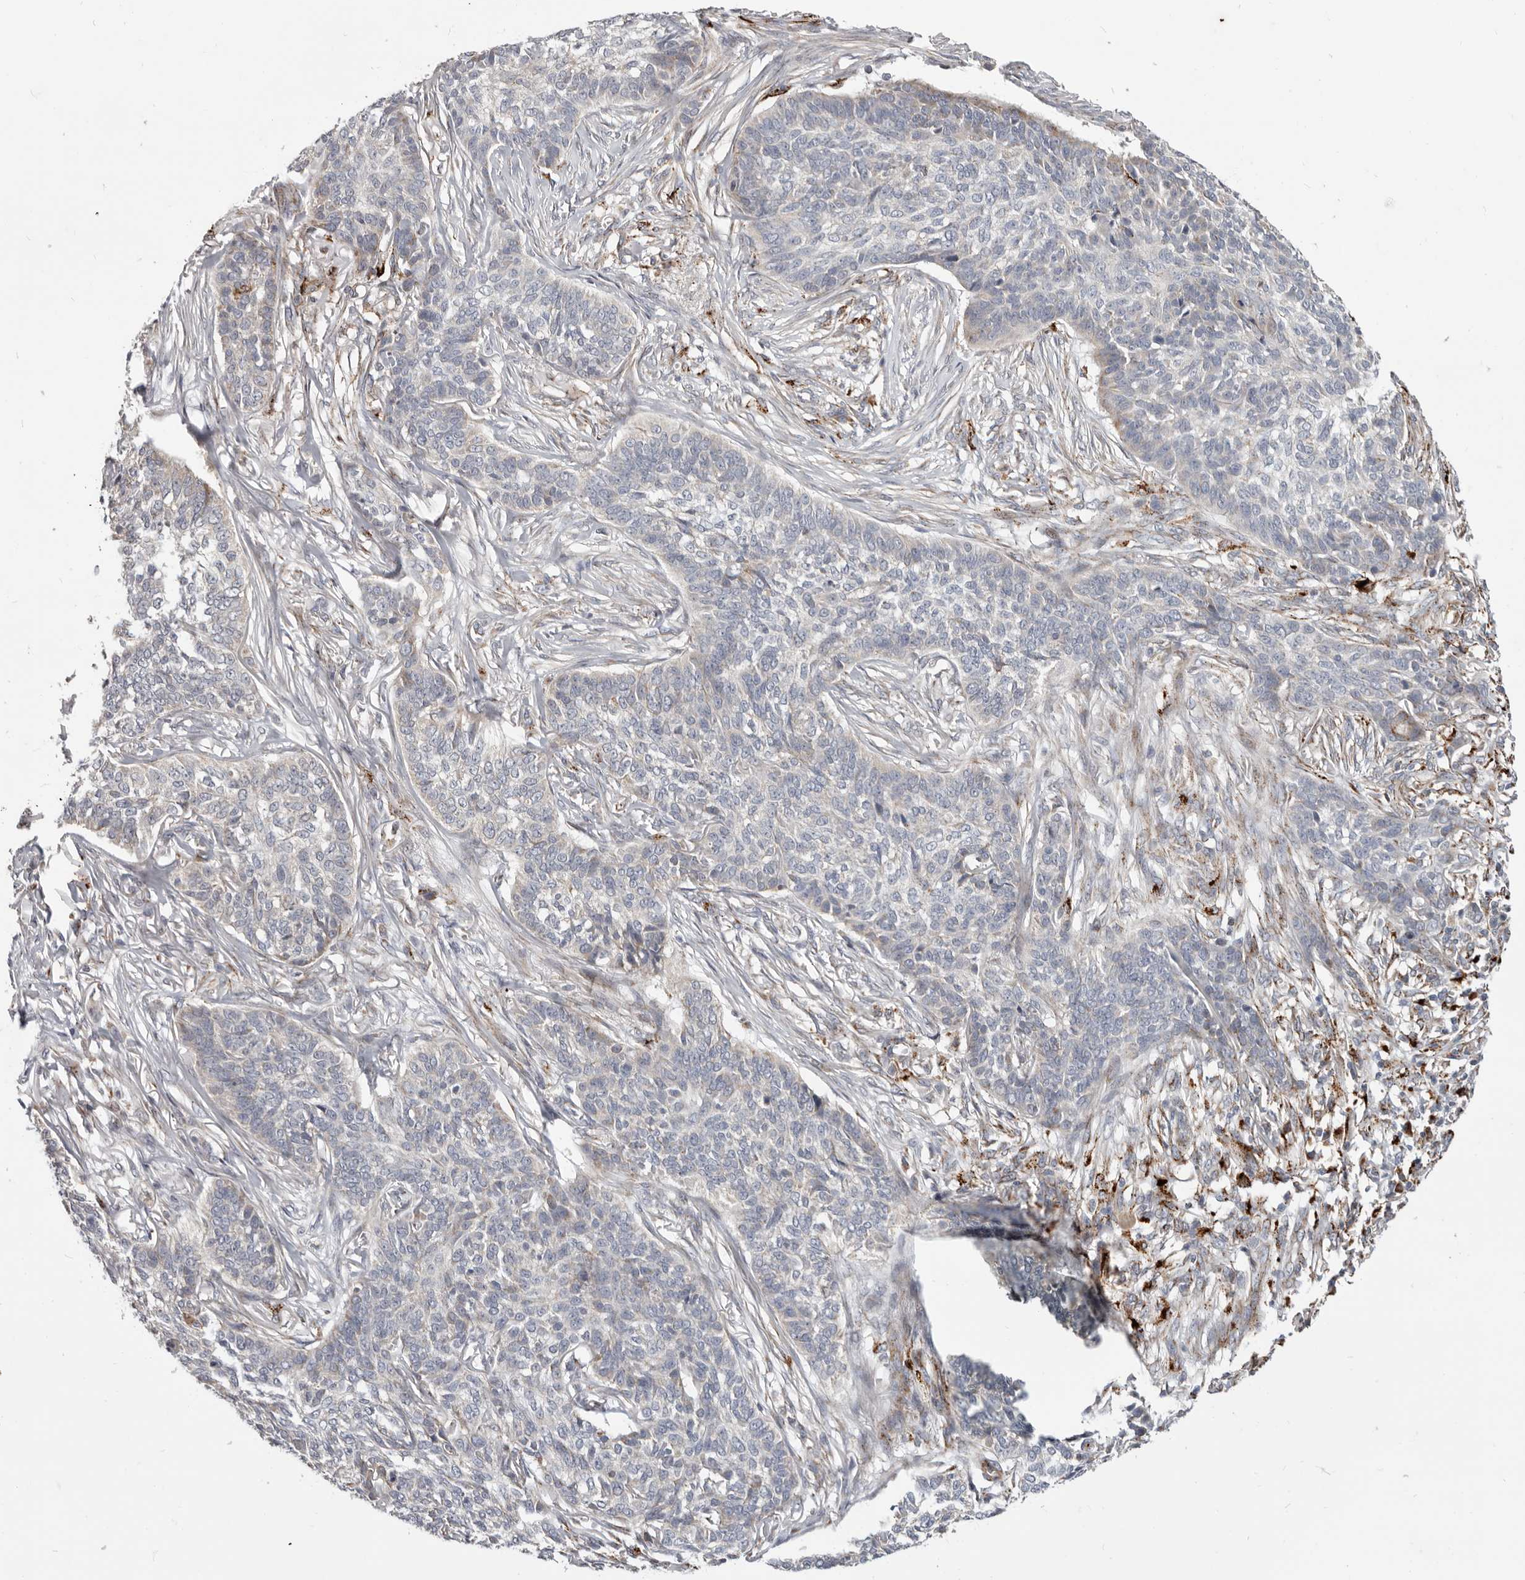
{"staining": {"intensity": "negative", "quantity": "none", "location": "none"}, "tissue": "skin cancer", "cell_type": "Tumor cells", "image_type": "cancer", "snomed": [{"axis": "morphology", "description": "Basal cell carcinoma"}, {"axis": "topography", "description": "Skin"}], "caption": "The photomicrograph demonstrates no significant staining in tumor cells of skin cancer.", "gene": "TOR3A", "patient": {"sex": "male", "age": 85}}